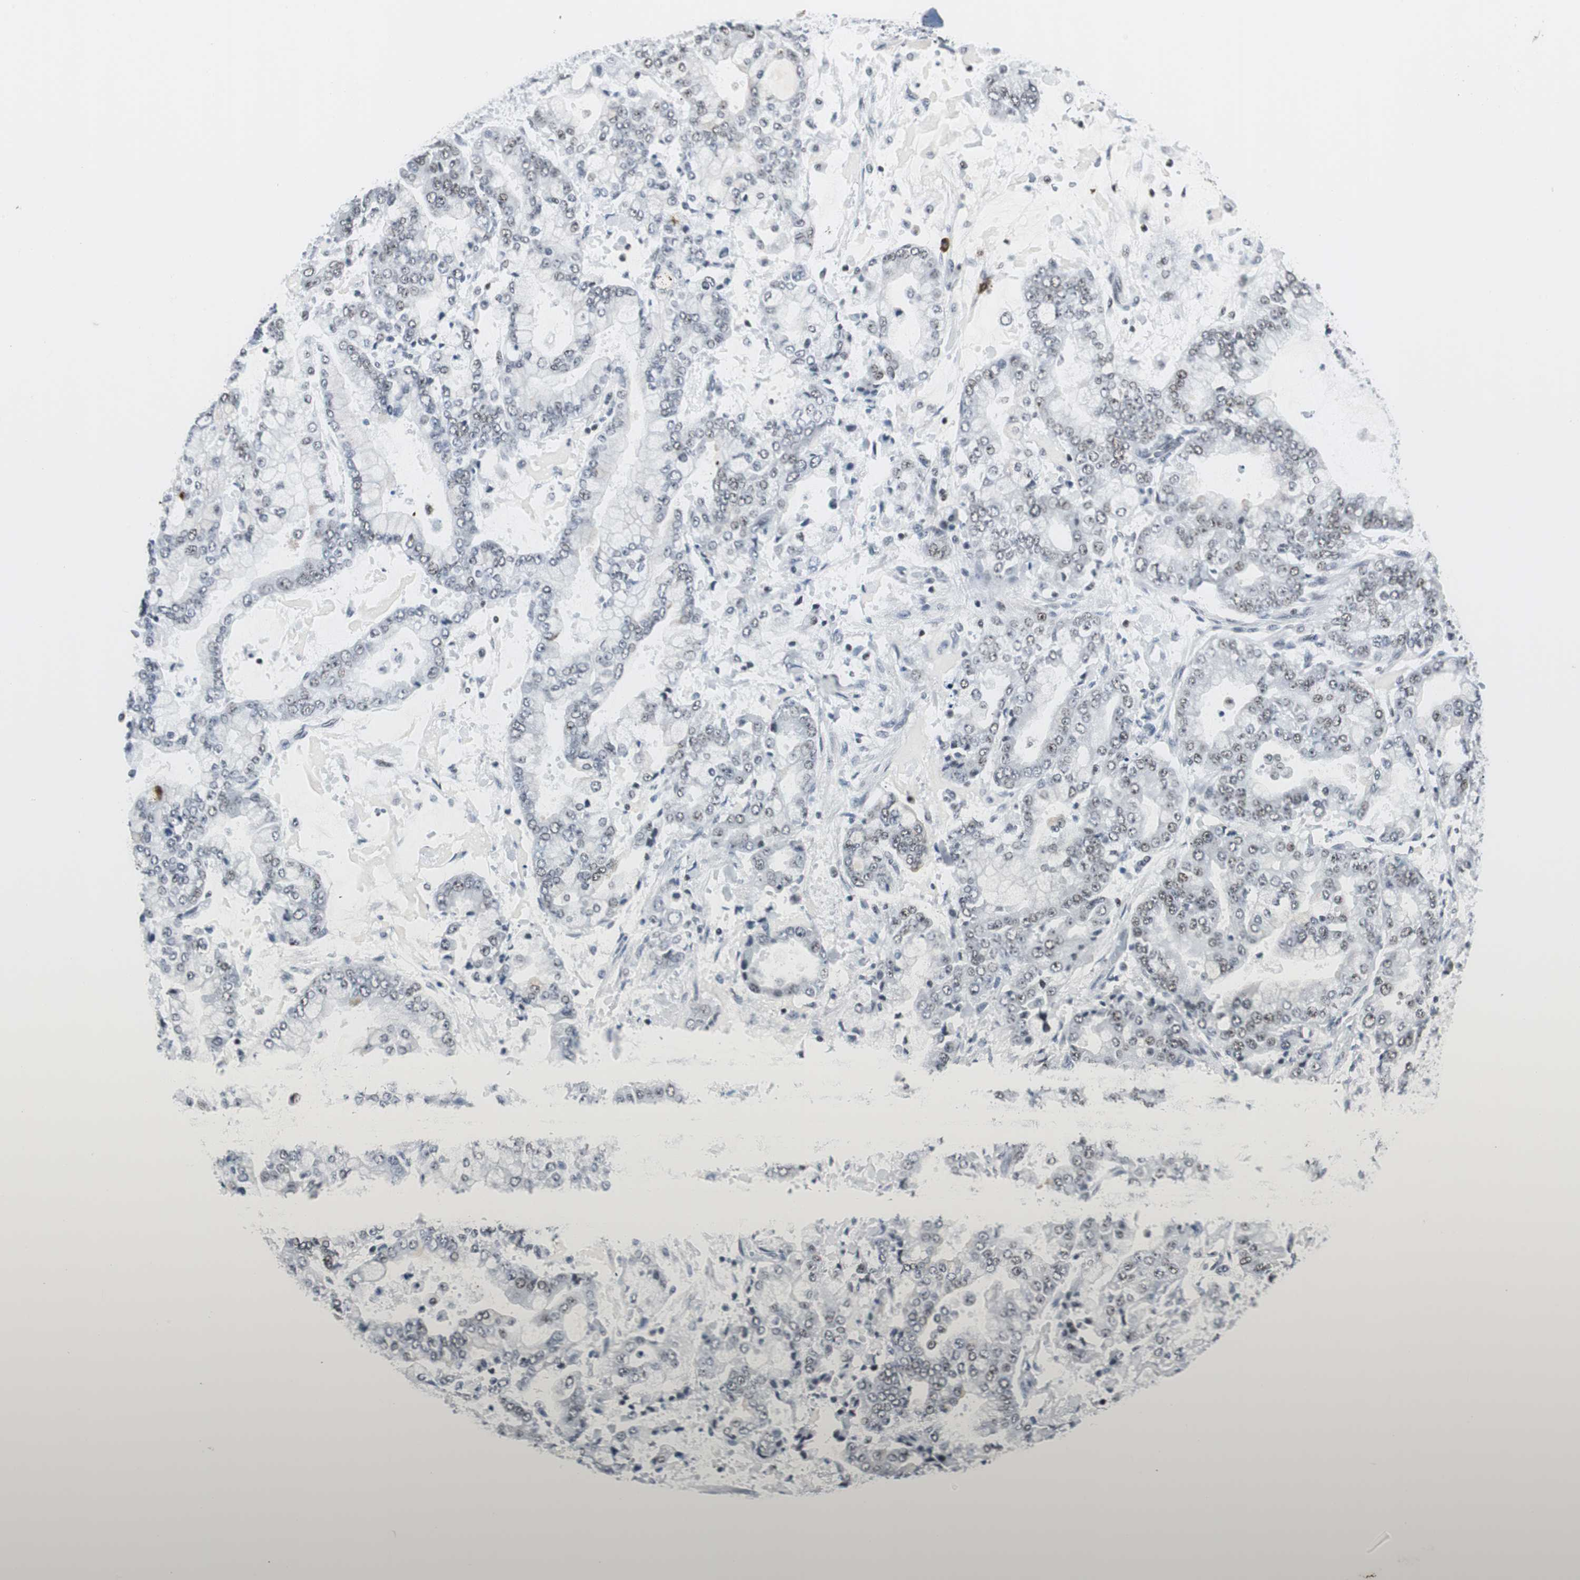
{"staining": {"intensity": "negative", "quantity": "none", "location": "none"}, "tissue": "stomach cancer", "cell_type": "Tumor cells", "image_type": "cancer", "snomed": [{"axis": "morphology", "description": "Adenocarcinoma, NOS"}, {"axis": "topography", "description": "Stomach"}], "caption": "High magnification brightfield microscopy of stomach adenocarcinoma stained with DAB (3,3'-diaminobenzidine) (brown) and counterstained with hematoxylin (blue): tumor cells show no significant staining. The staining is performed using DAB brown chromogen with nuclei counter-stained in using hematoxylin.", "gene": "RAD9A", "patient": {"sex": "male", "age": 76}}